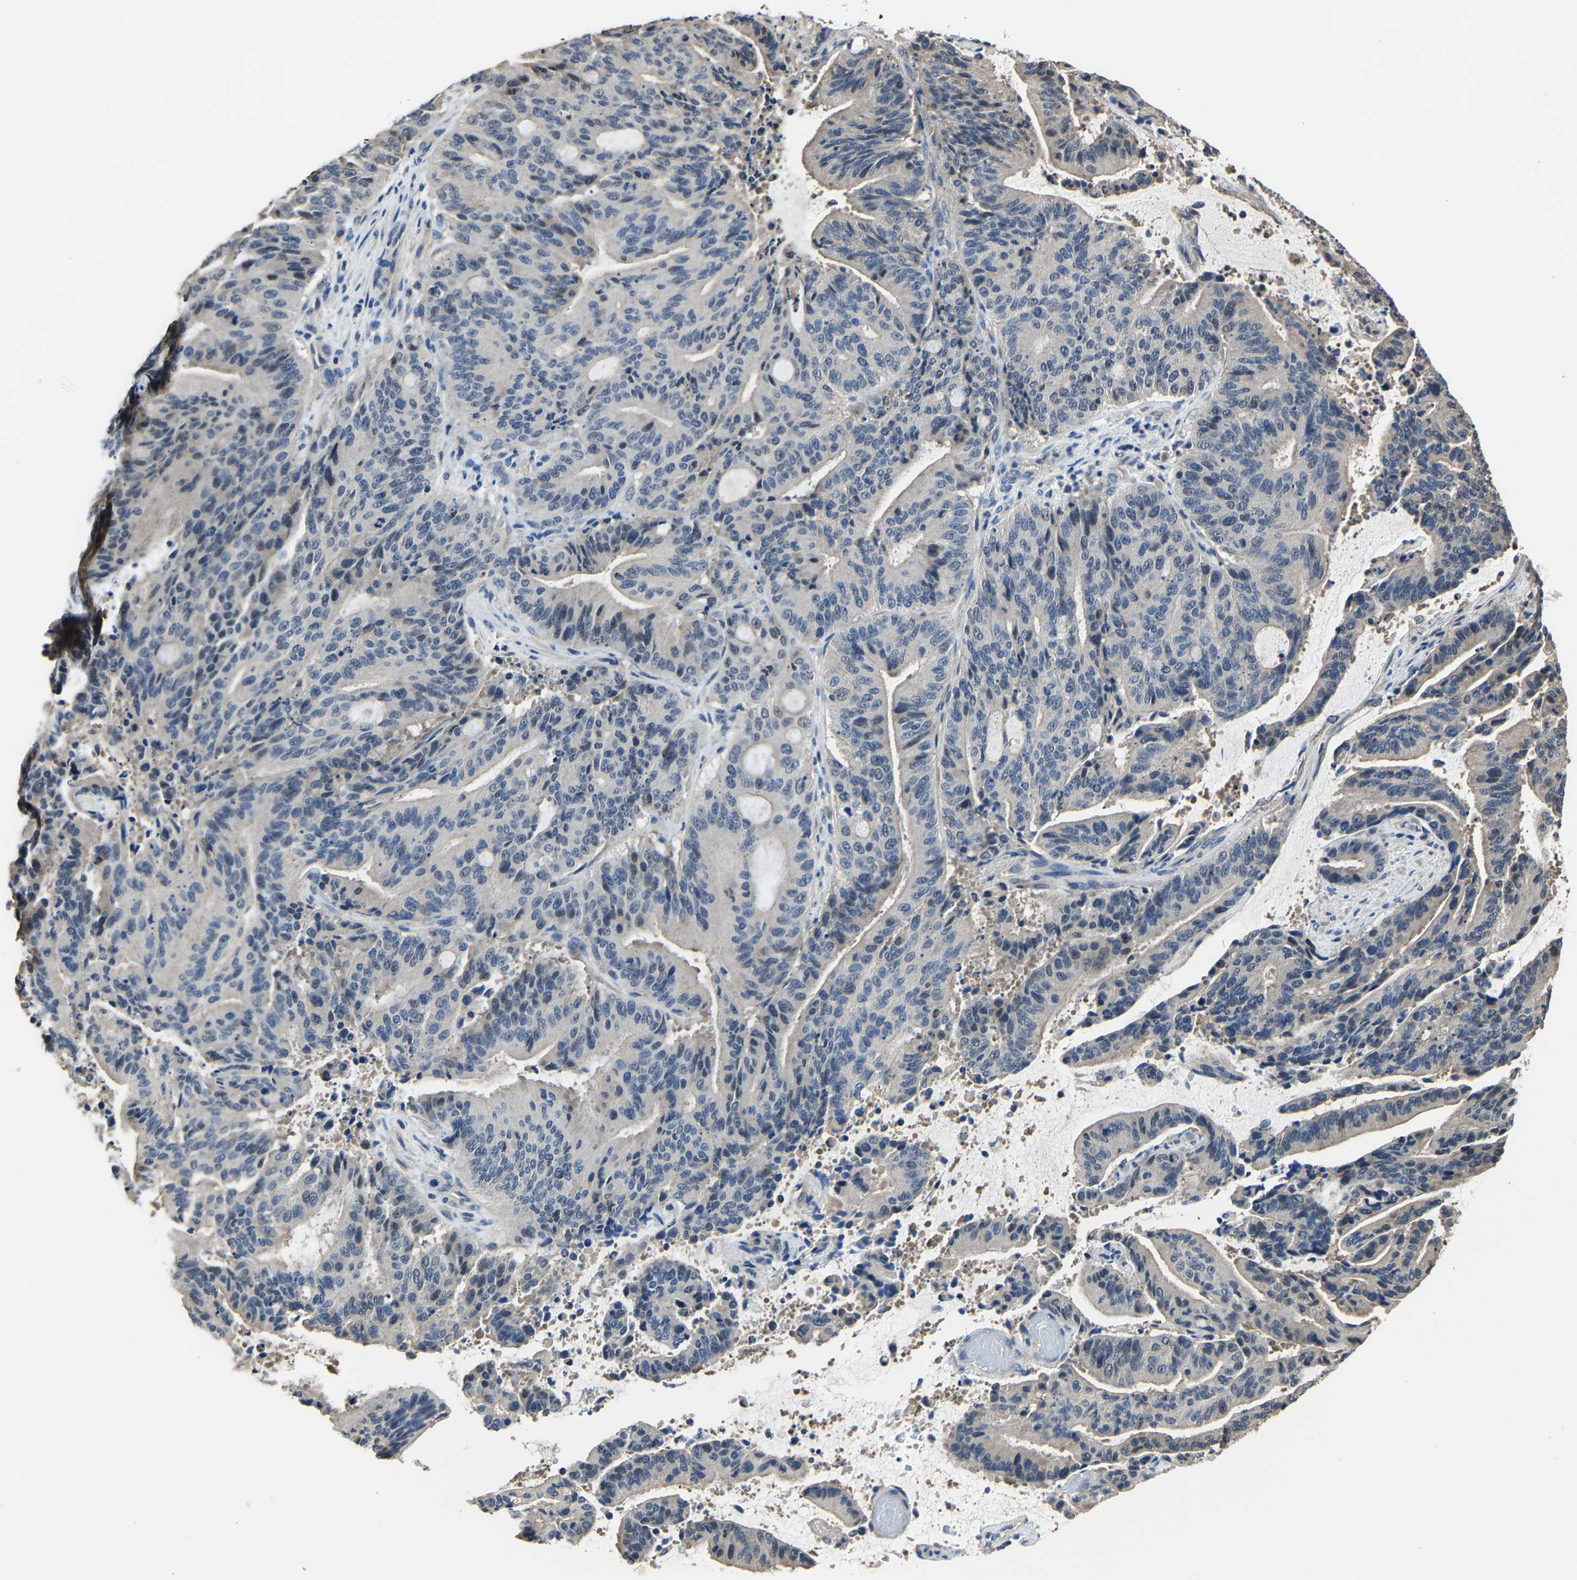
{"staining": {"intensity": "negative", "quantity": "none", "location": "none"}, "tissue": "liver cancer", "cell_type": "Tumor cells", "image_type": "cancer", "snomed": [{"axis": "morphology", "description": "Normal tissue, NOS"}, {"axis": "morphology", "description": "Cholangiocarcinoma"}, {"axis": "topography", "description": "Liver"}, {"axis": "topography", "description": "Peripheral nerve tissue"}], "caption": "Immunohistochemical staining of human cholangiocarcinoma (liver) reveals no significant expression in tumor cells.", "gene": "STRBP", "patient": {"sex": "female", "age": 73}}